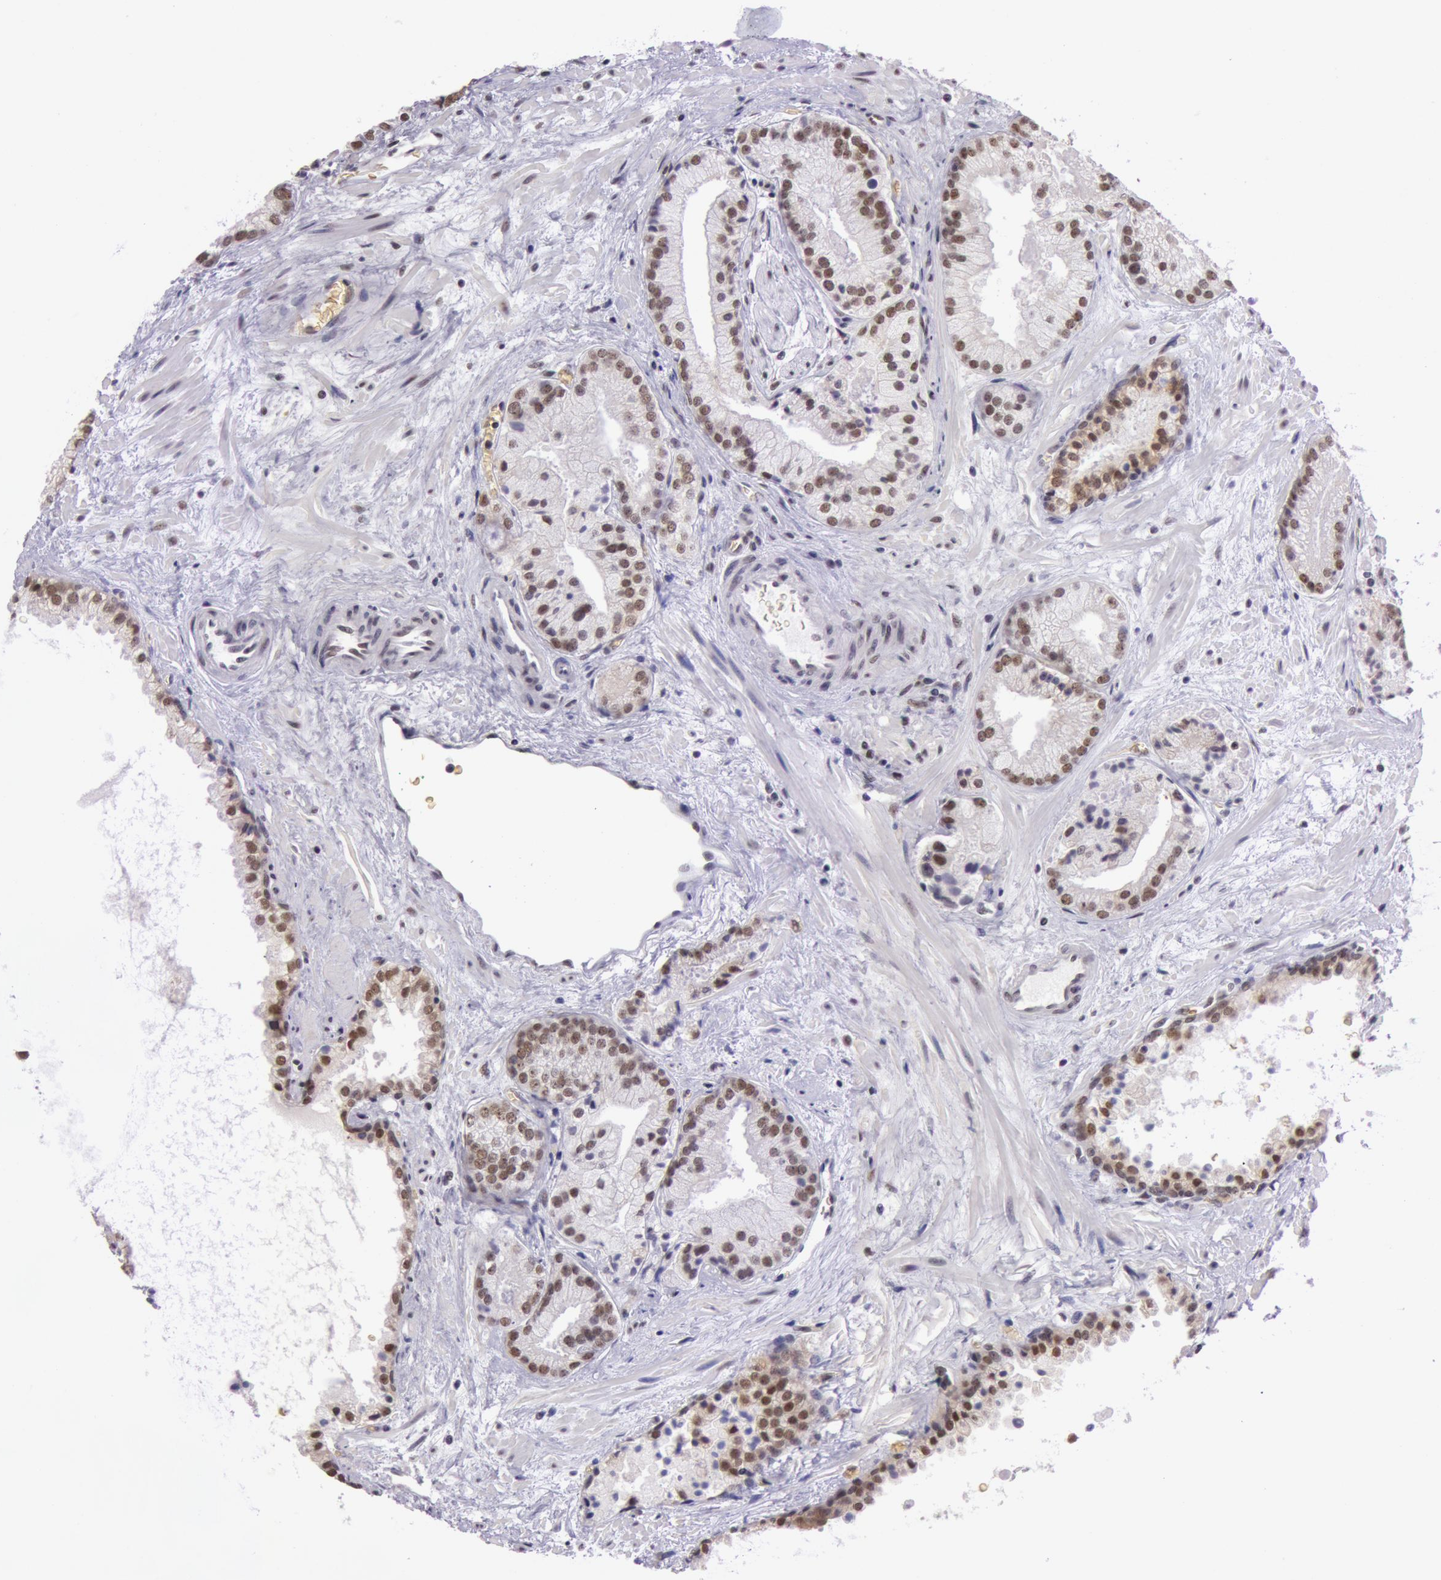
{"staining": {"intensity": "strong", "quantity": ">75%", "location": "nuclear"}, "tissue": "prostate cancer", "cell_type": "Tumor cells", "image_type": "cancer", "snomed": [{"axis": "morphology", "description": "Adenocarcinoma, Medium grade"}, {"axis": "topography", "description": "Prostate"}], "caption": "Human prostate cancer (adenocarcinoma (medium-grade)) stained with a protein marker reveals strong staining in tumor cells.", "gene": "NBN", "patient": {"sex": "male", "age": 70}}